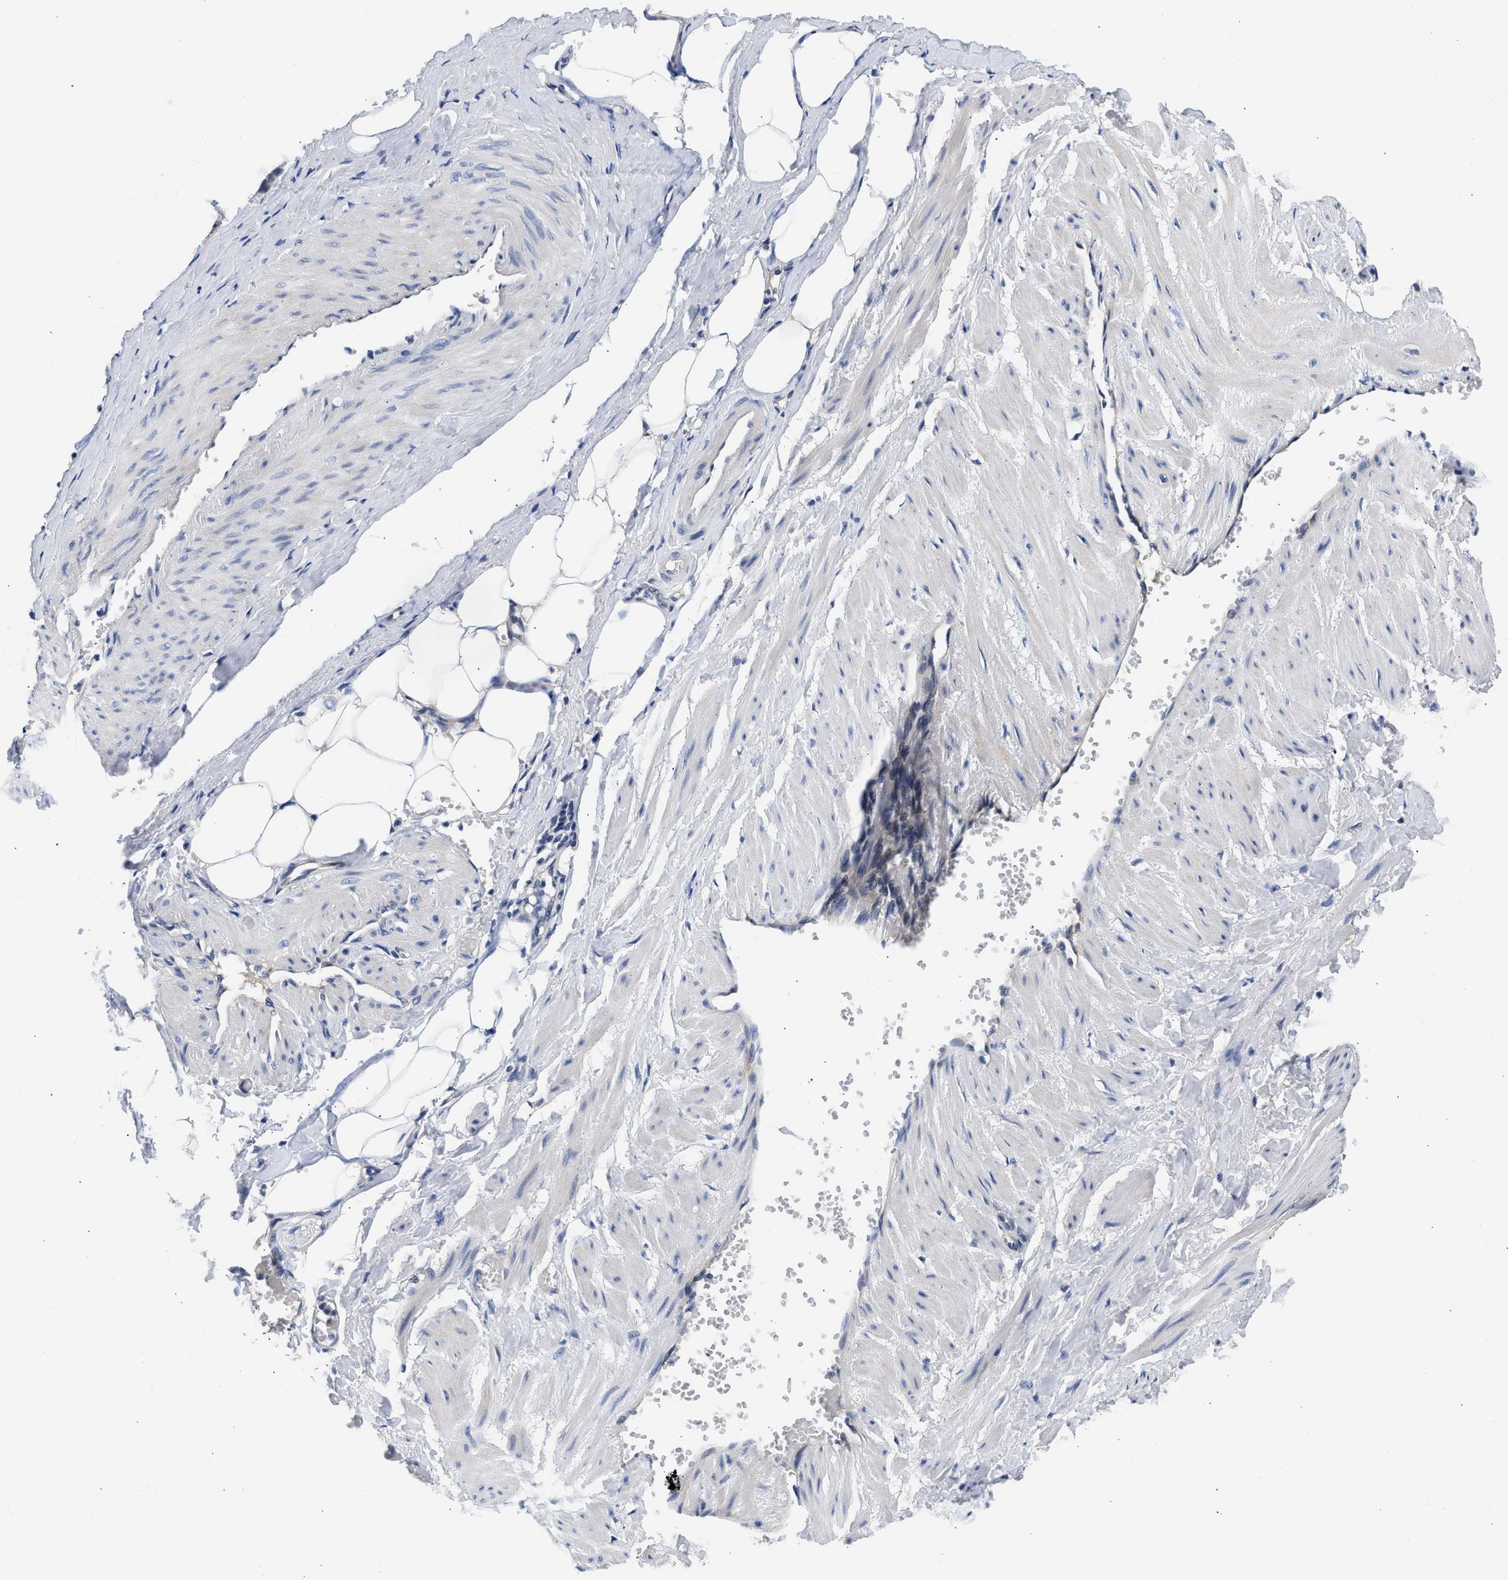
{"staining": {"intensity": "negative", "quantity": "none", "location": "none"}, "tissue": "adipose tissue", "cell_type": "Adipocytes", "image_type": "normal", "snomed": [{"axis": "morphology", "description": "Normal tissue, NOS"}, {"axis": "topography", "description": "Soft tissue"}, {"axis": "topography", "description": "Vascular tissue"}], "caption": "A high-resolution image shows IHC staining of unremarkable adipose tissue, which exhibits no significant staining in adipocytes. (Stains: DAB IHC with hematoxylin counter stain, Microscopy: brightfield microscopy at high magnification).", "gene": "XPO5", "patient": {"sex": "female", "age": 35}}